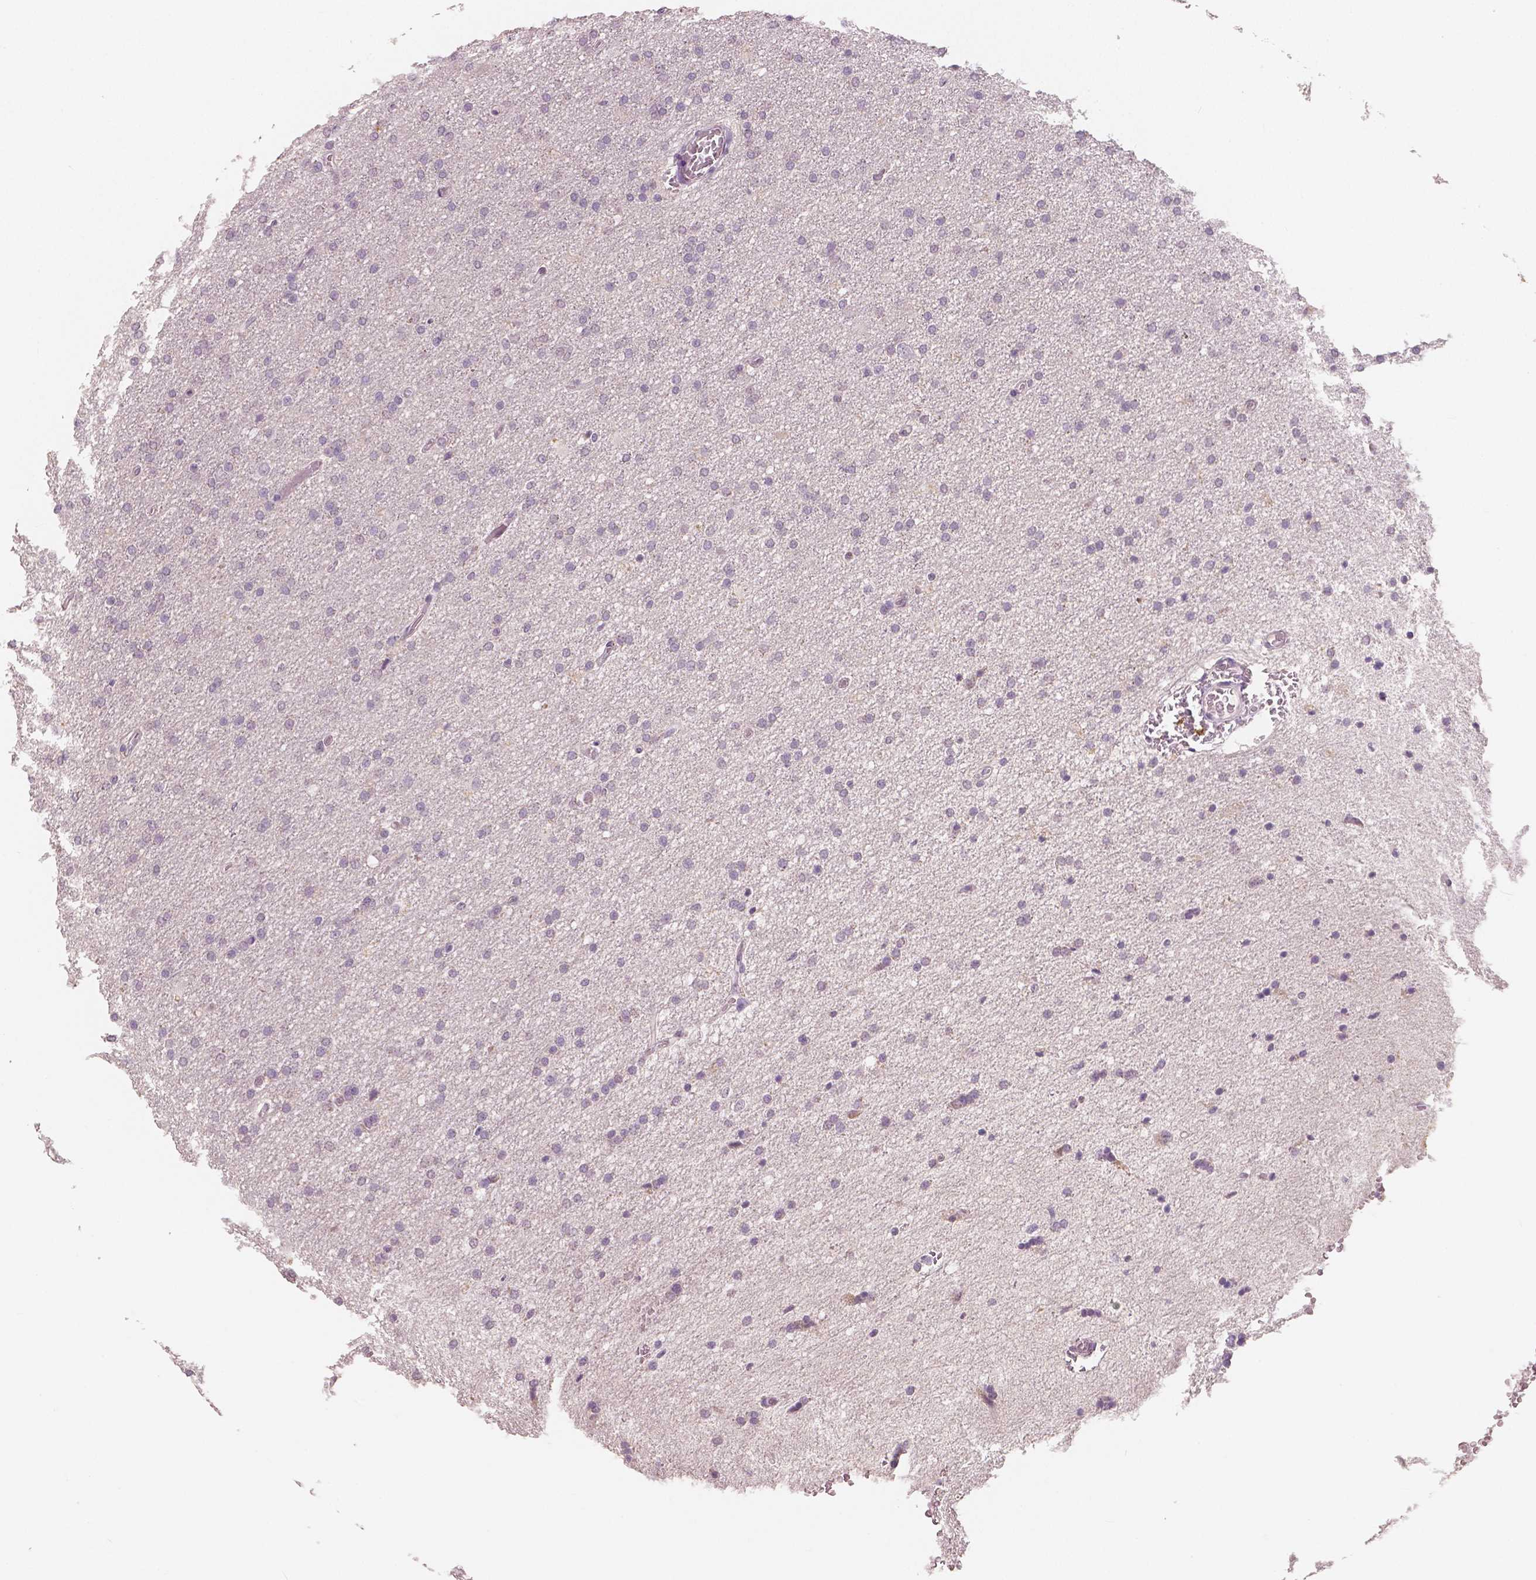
{"staining": {"intensity": "negative", "quantity": "none", "location": "none"}, "tissue": "glioma", "cell_type": "Tumor cells", "image_type": "cancer", "snomed": [{"axis": "morphology", "description": "Glioma, malignant, High grade"}, {"axis": "topography", "description": "Cerebral cortex"}], "caption": "IHC of human malignant glioma (high-grade) demonstrates no staining in tumor cells.", "gene": "KIT", "patient": {"sex": "male", "age": 70}}